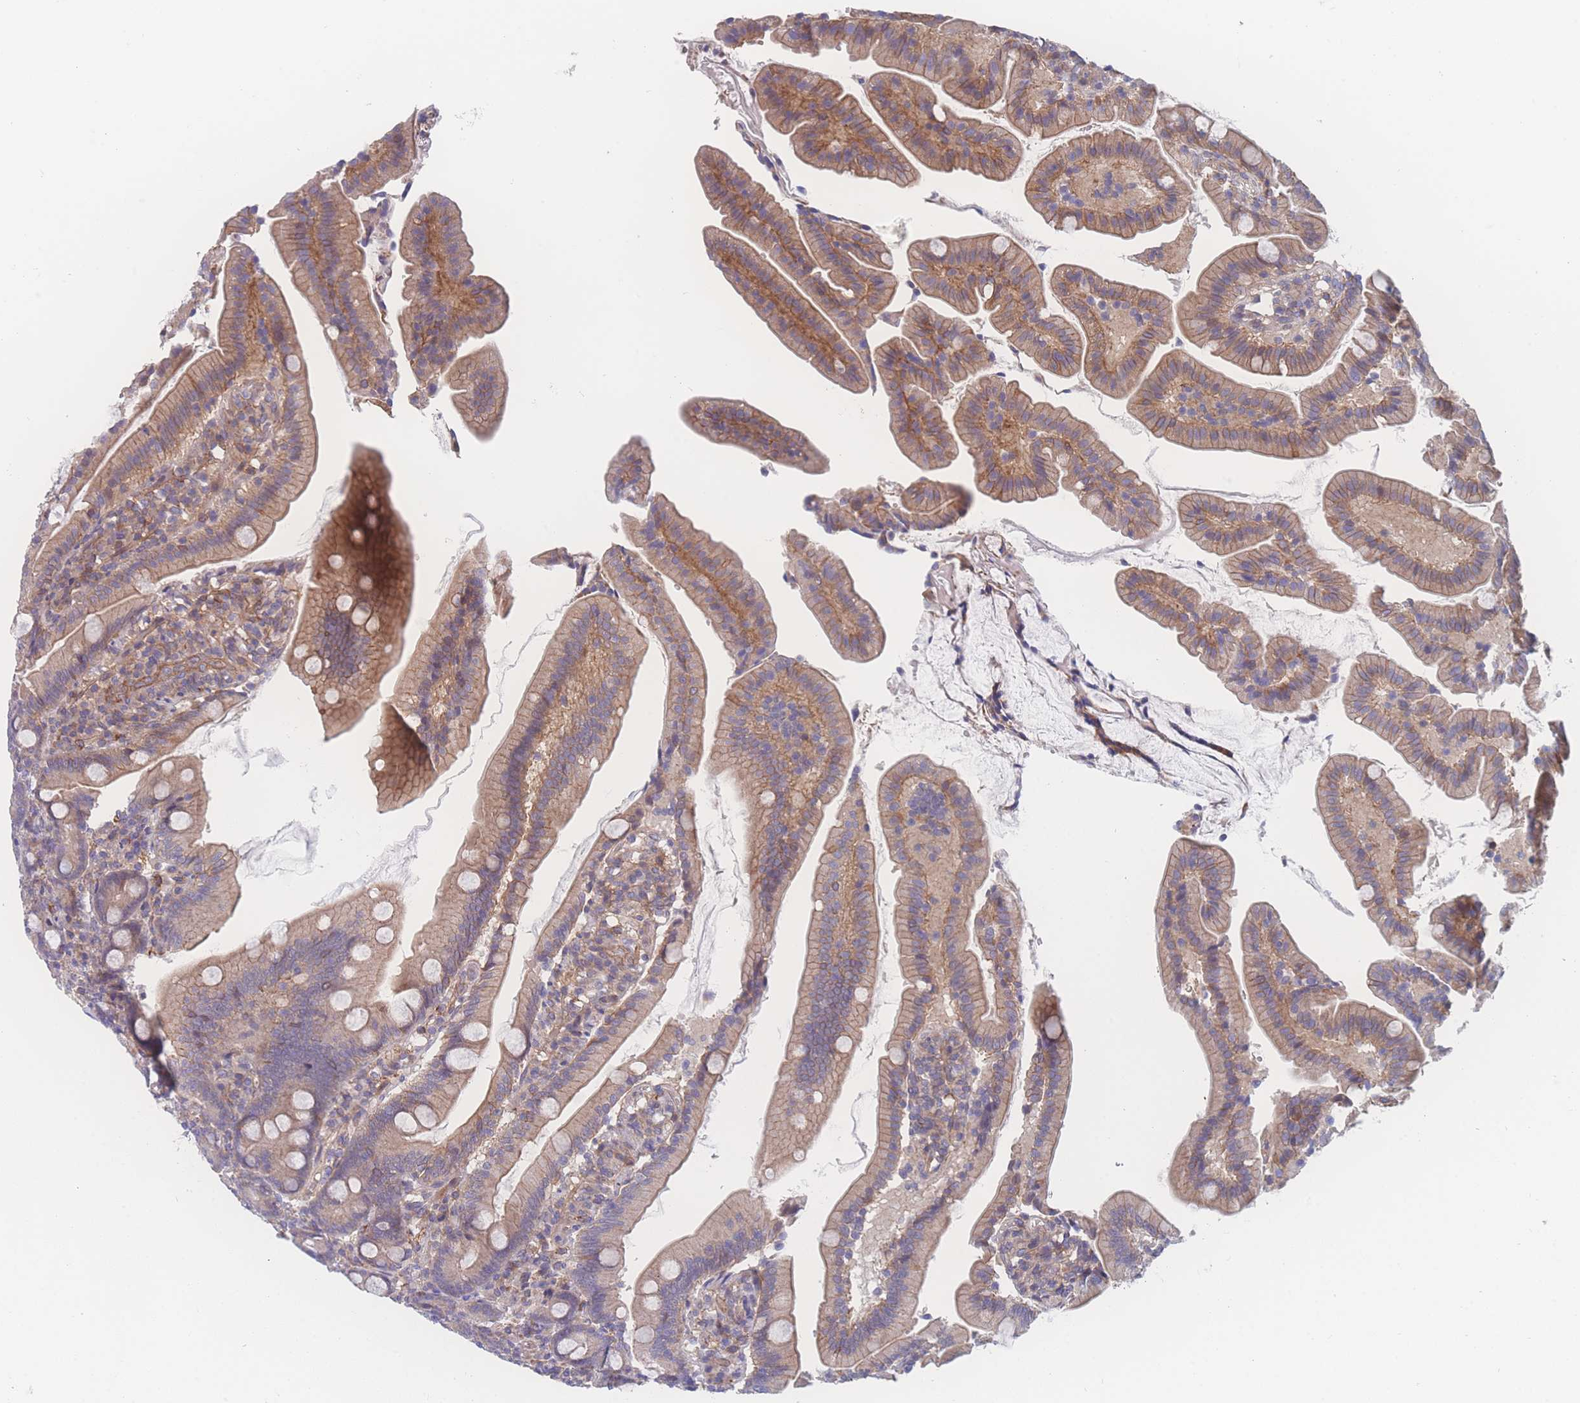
{"staining": {"intensity": "moderate", "quantity": "25%-75%", "location": "cytoplasmic/membranous"}, "tissue": "duodenum", "cell_type": "Glandular cells", "image_type": "normal", "snomed": [{"axis": "morphology", "description": "Normal tissue, NOS"}, {"axis": "topography", "description": "Duodenum"}], "caption": "The micrograph reveals staining of normal duodenum, revealing moderate cytoplasmic/membranous protein staining (brown color) within glandular cells.", "gene": "CFAP97", "patient": {"sex": "female", "age": 67}}